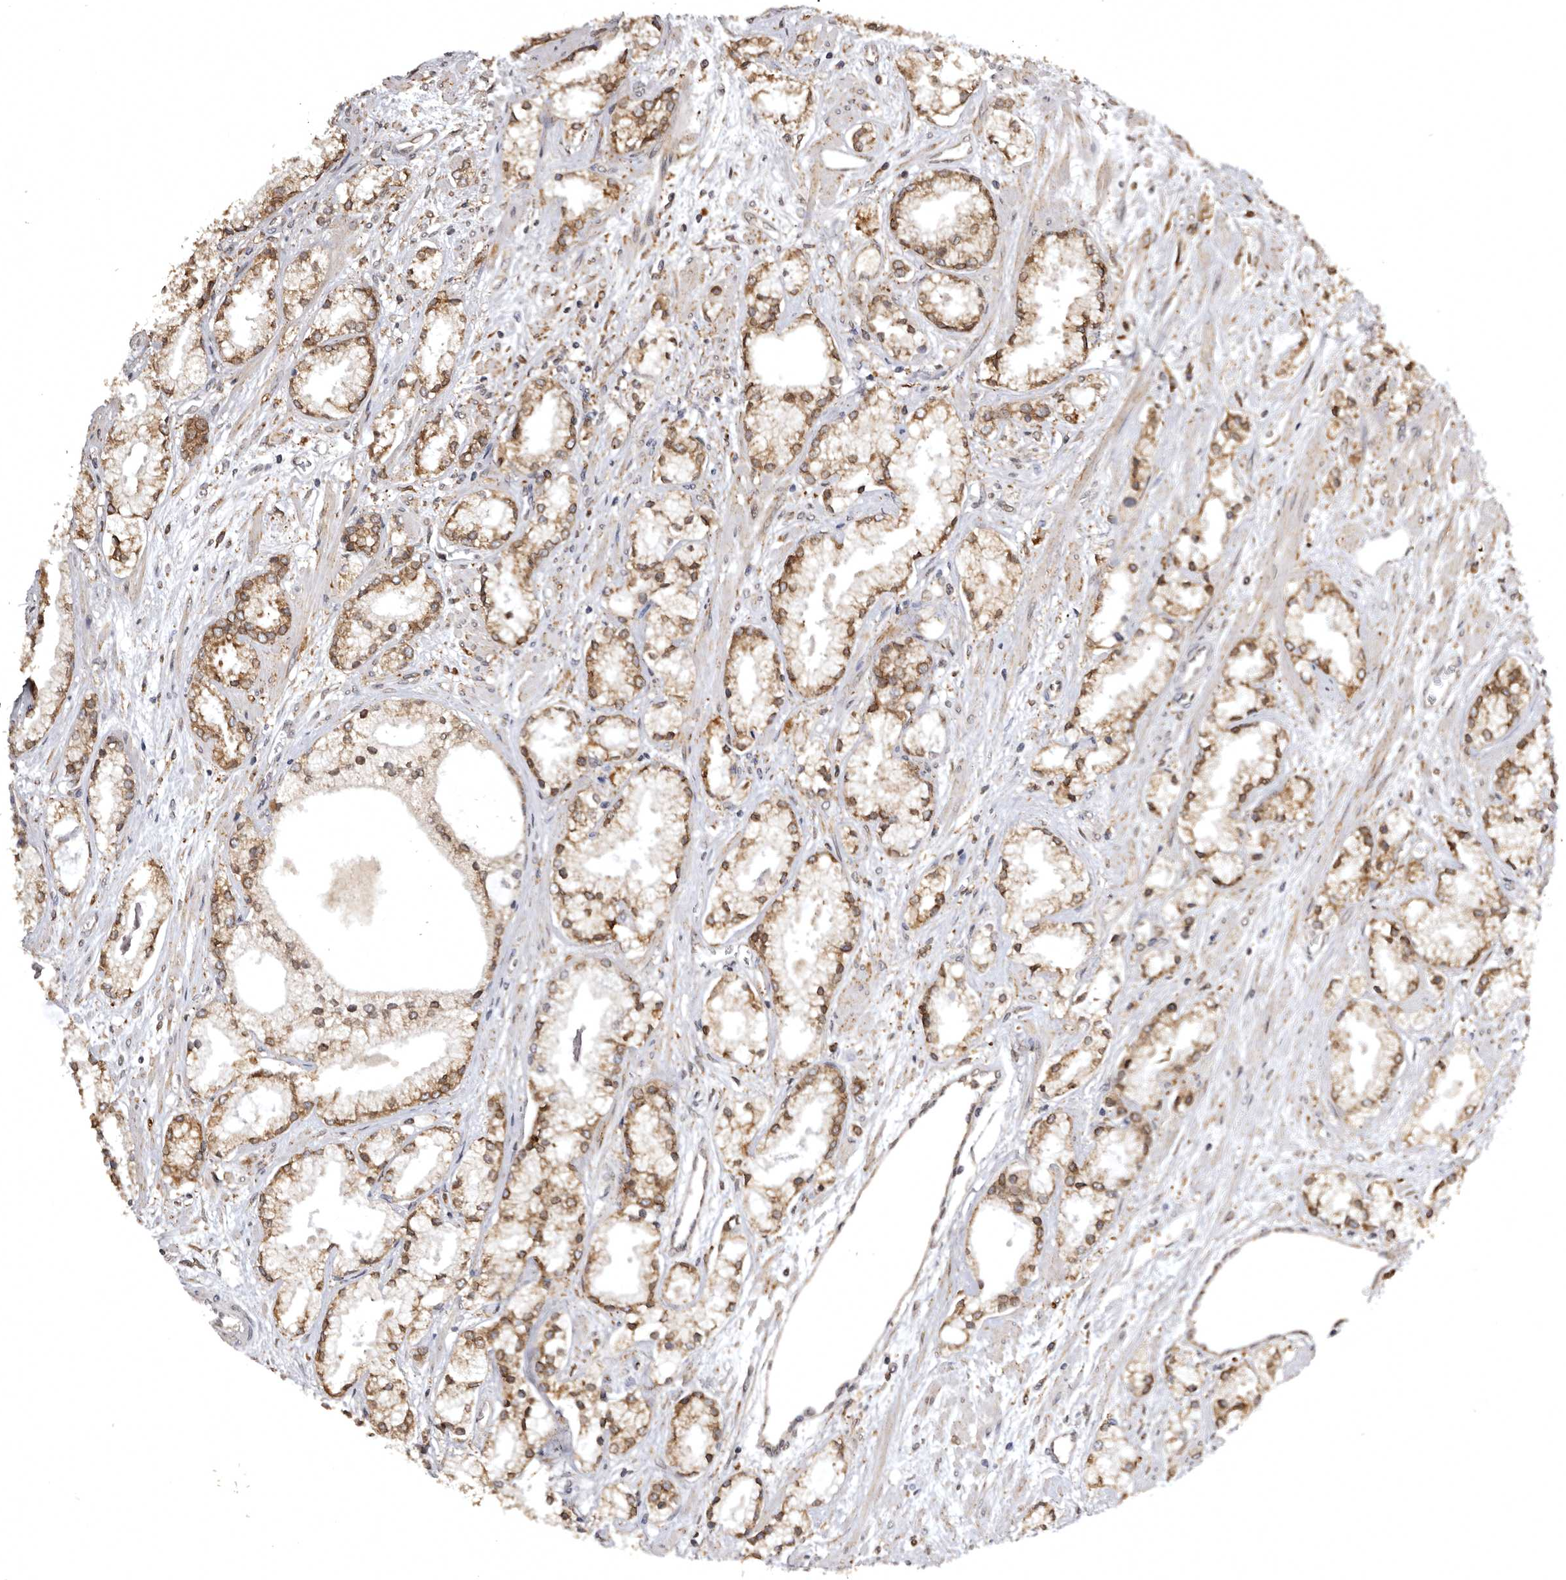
{"staining": {"intensity": "moderate", "quantity": ">75%", "location": "cytoplasmic/membranous"}, "tissue": "prostate cancer", "cell_type": "Tumor cells", "image_type": "cancer", "snomed": [{"axis": "morphology", "description": "Adenocarcinoma, High grade"}, {"axis": "topography", "description": "Prostate"}], "caption": "Immunohistochemistry image of human prostate high-grade adenocarcinoma stained for a protein (brown), which reveals medium levels of moderate cytoplasmic/membranous expression in approximately >75% of tumor cells.", "gene": "INKA2", "patient": {"sex": "male", "age": 50}}